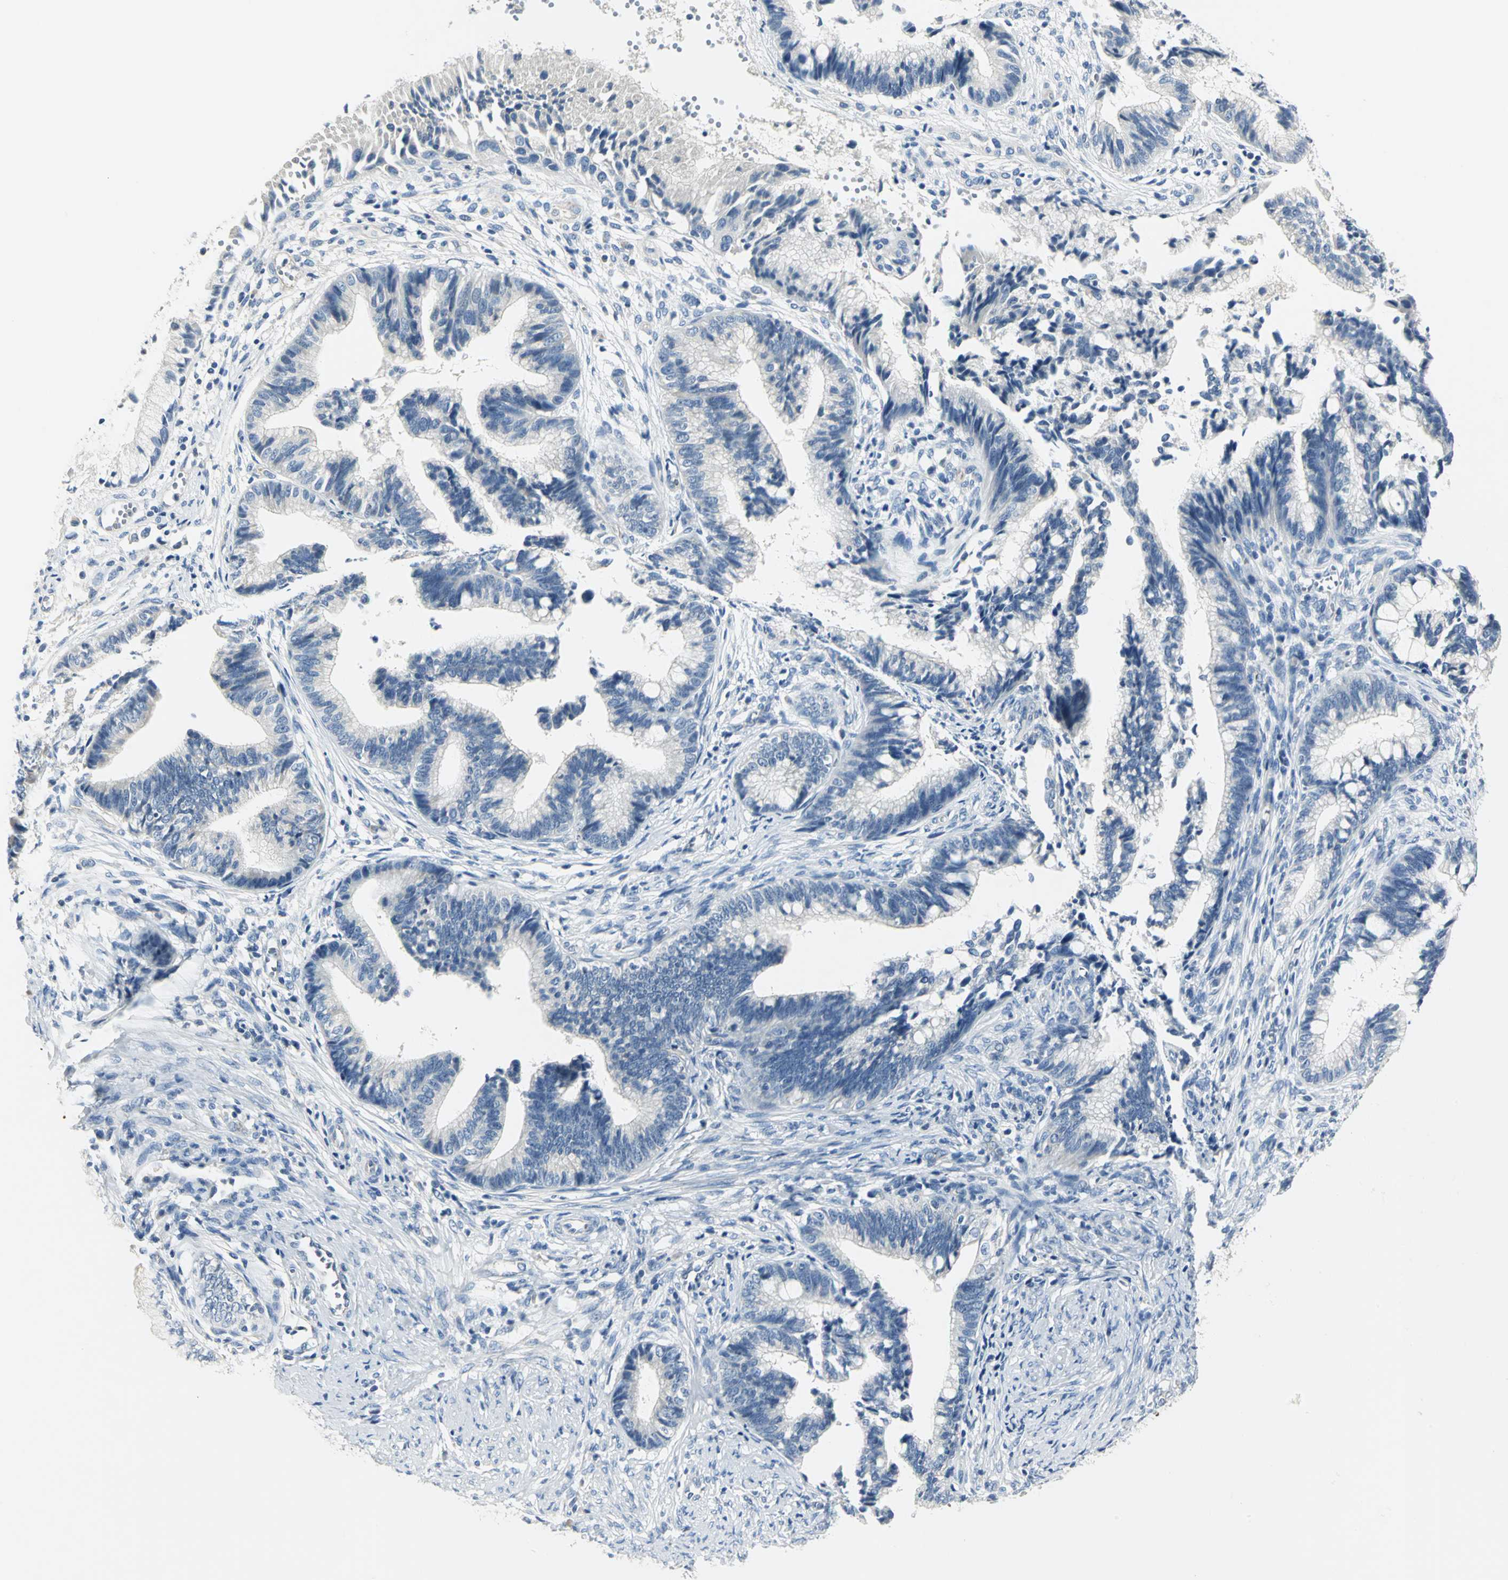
{"staining": {"intensity": "negative", "quantity": "none", "location": "none"}, "tissue": "cervical cancer", "cell_type": "Tumor cells", "image_type": "cancer", "snomed": [{"axis": "morphology", "description": "Adenocarcinoma, NOS"}, {"axis": "topography", "description": "Cervix"}], "caption": "Immunohistochemistry histopathology image of cervical adenocarcinoma stained for a protein (brown), which exhibits no expression in tumor cells.", "gene": "RIPOR1", "patient": {"sex": "female", "age": 36}}